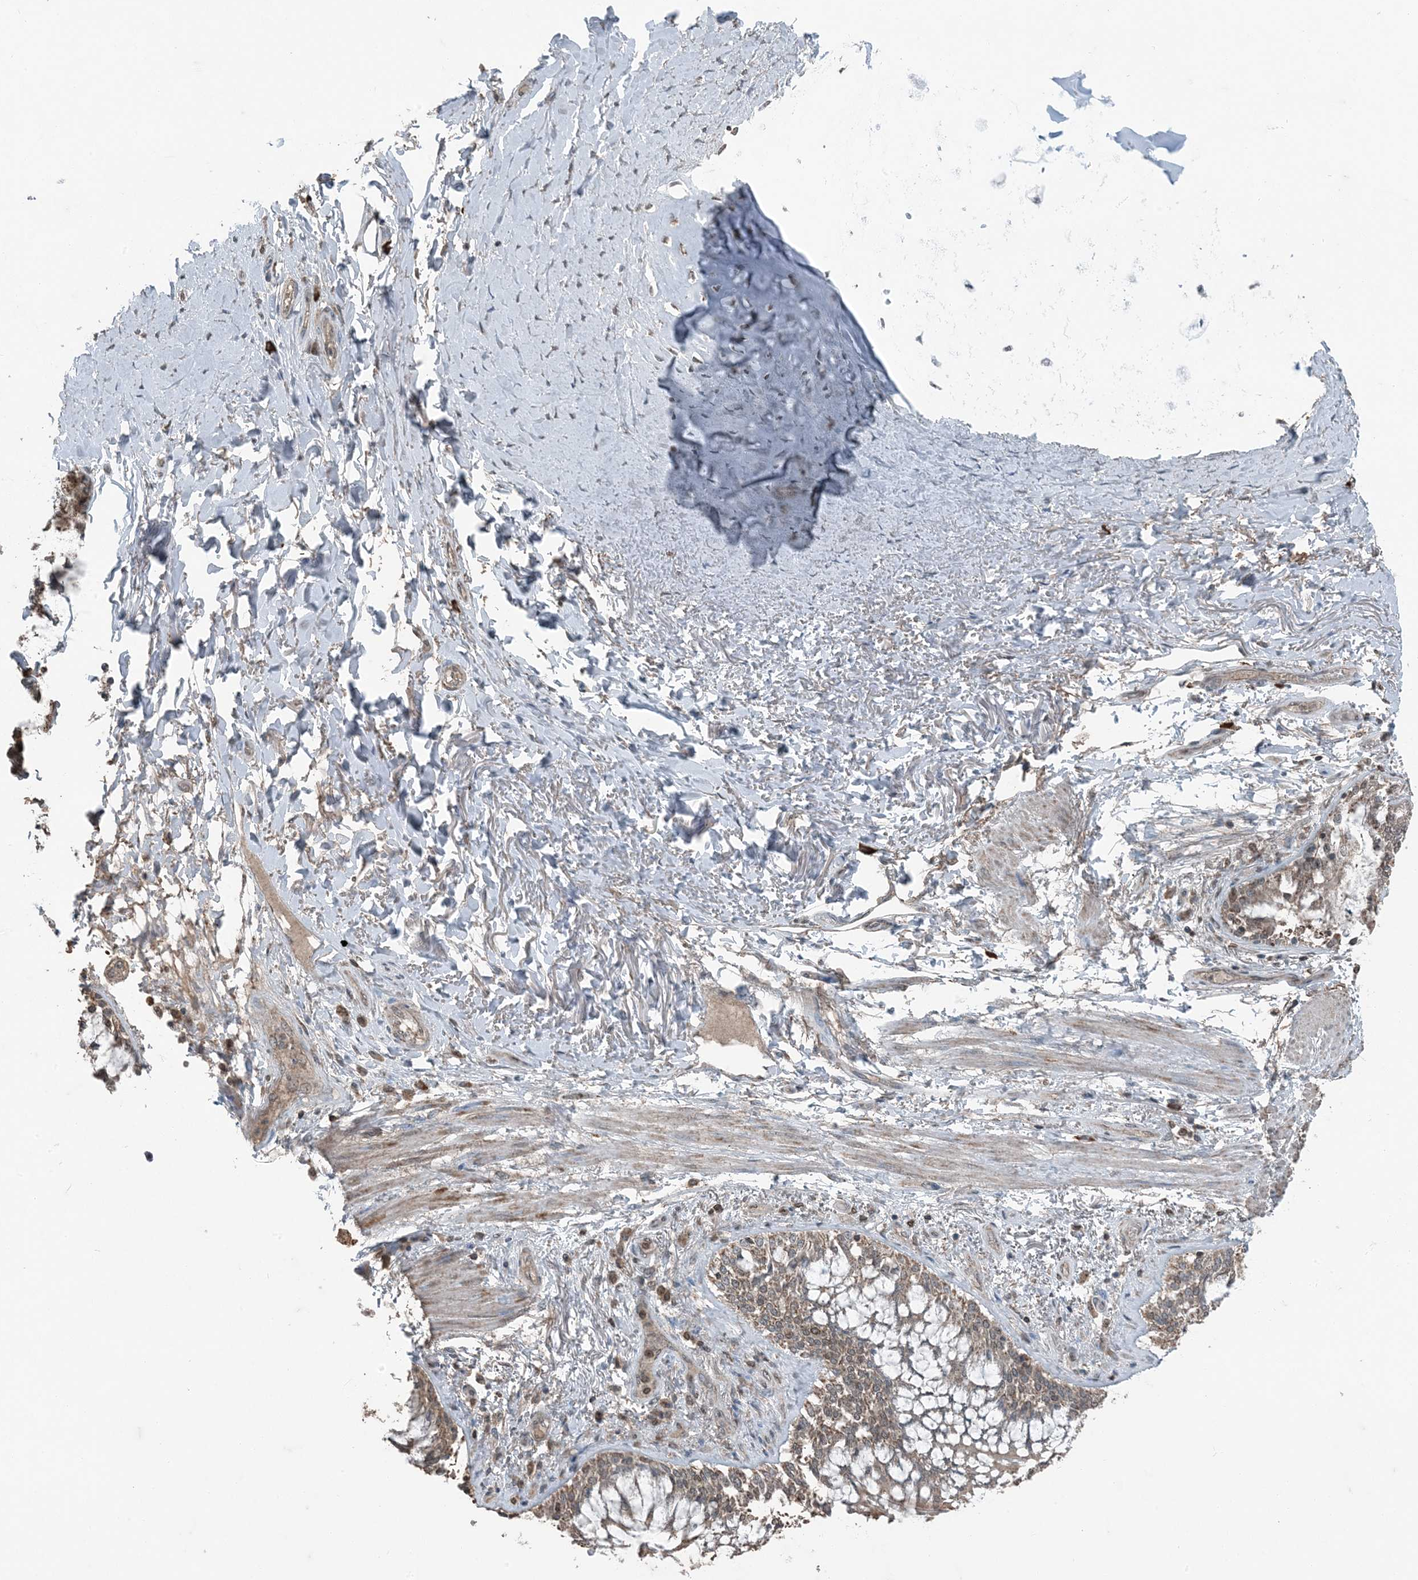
{"staining": {"intensity": "weak", "quantity": ">75%", "location": "nuclear"}, "tissue": "adipose tissue", "cell_type": "Adipocytes", "image_type": "normal", "snomed": [{"axis": "morphology", "description": "Normal tissue, NOS"}, {"axis": "topography", "description": "Cartilage tissue"}, {"axis": "topography", "description": "Bronchus"}, {"axis": "topography", "description": "Lung"}, {"axis": "topography", "description": "Peripheral nerve tissue"}], "caption": "Immunohistochemical staining of normal human adipose tissue displays >75% levels of weak nuclear protein staining in approximately >75% of adipocytes.", "gene": "GNL1", "patient": {"sex": "female", "age": 49}}